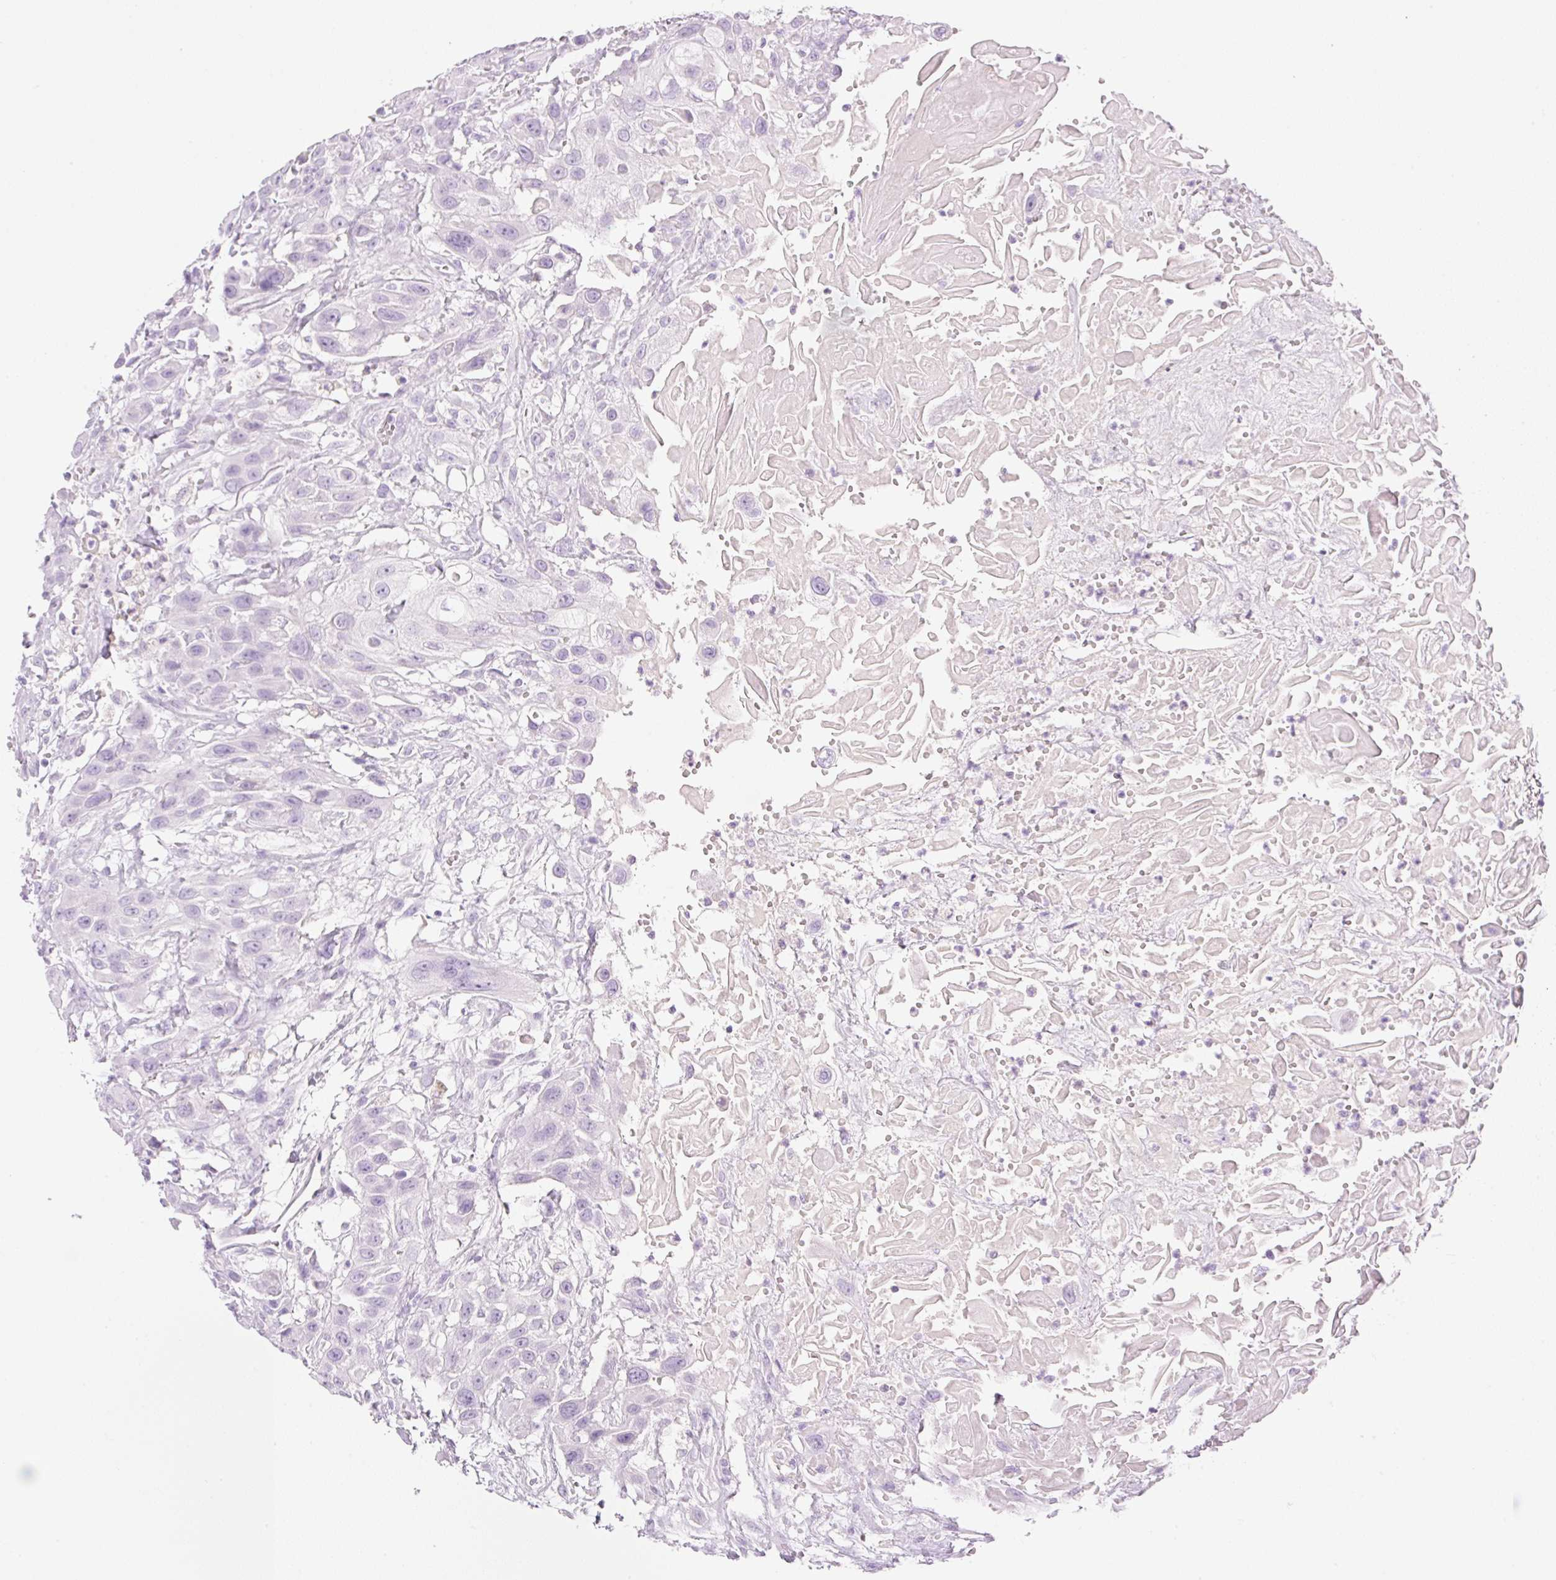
{"staining": {"intensity": "negative", "quantity": "none", "location": "none"}, "tissue": "head and neck cancer", "cell_type": "Tumor cells", "image_type": "cancer", "snomed": [{"axis": "morphology", "description": "Squamous cell carcinoma, NOS"}, {"axis": "topography", "description": "Head-Neck"}], "caption": "Tumor cells are negative for protein expression in human head and neck cancer (squamous cell carcinoma).", "gene": "PALM3", "patient": {"sex": "male", "age": 81}}